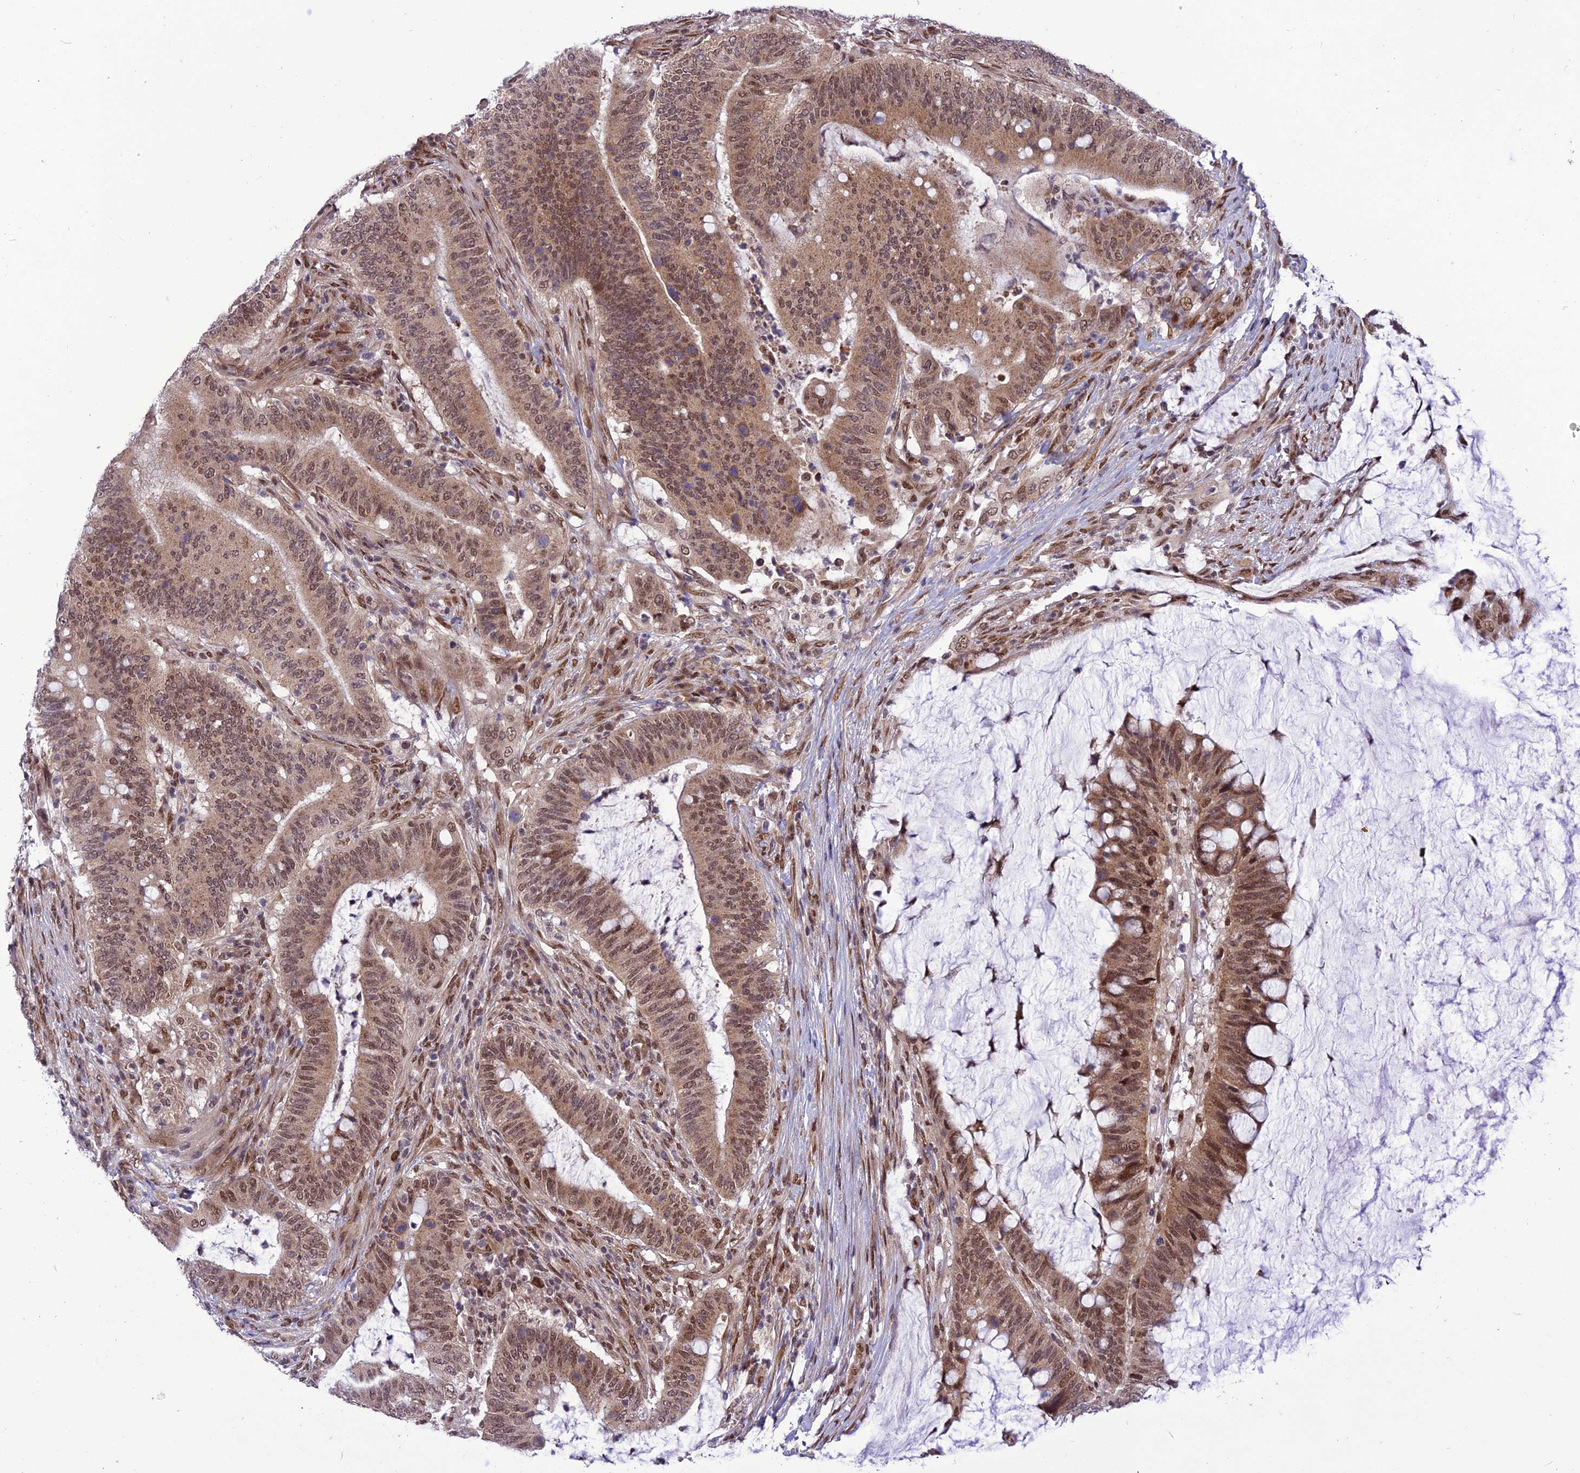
{"staining": {"intensity": "moderate", "quantity": ">75%", "location": "nuclear"}, "tissue": "colorectal cancer", "cell_type": "Tumor cells", "image_type": "cancer", "snomed": [{"axis": "morphology", "description": "Adenocarcinoma, NOS"}, {"axis": "topography", "description": "Colon"}], "caption": "A high-resolution image shows immunohistochemistry staining of colorectal cancer, which shows moderate nuclear positivity in approximately >75% of tumor cells. Nuclei are stained in blue.", "gene": "RTRAF", "patient": {"sex": "female", "age": 66}}